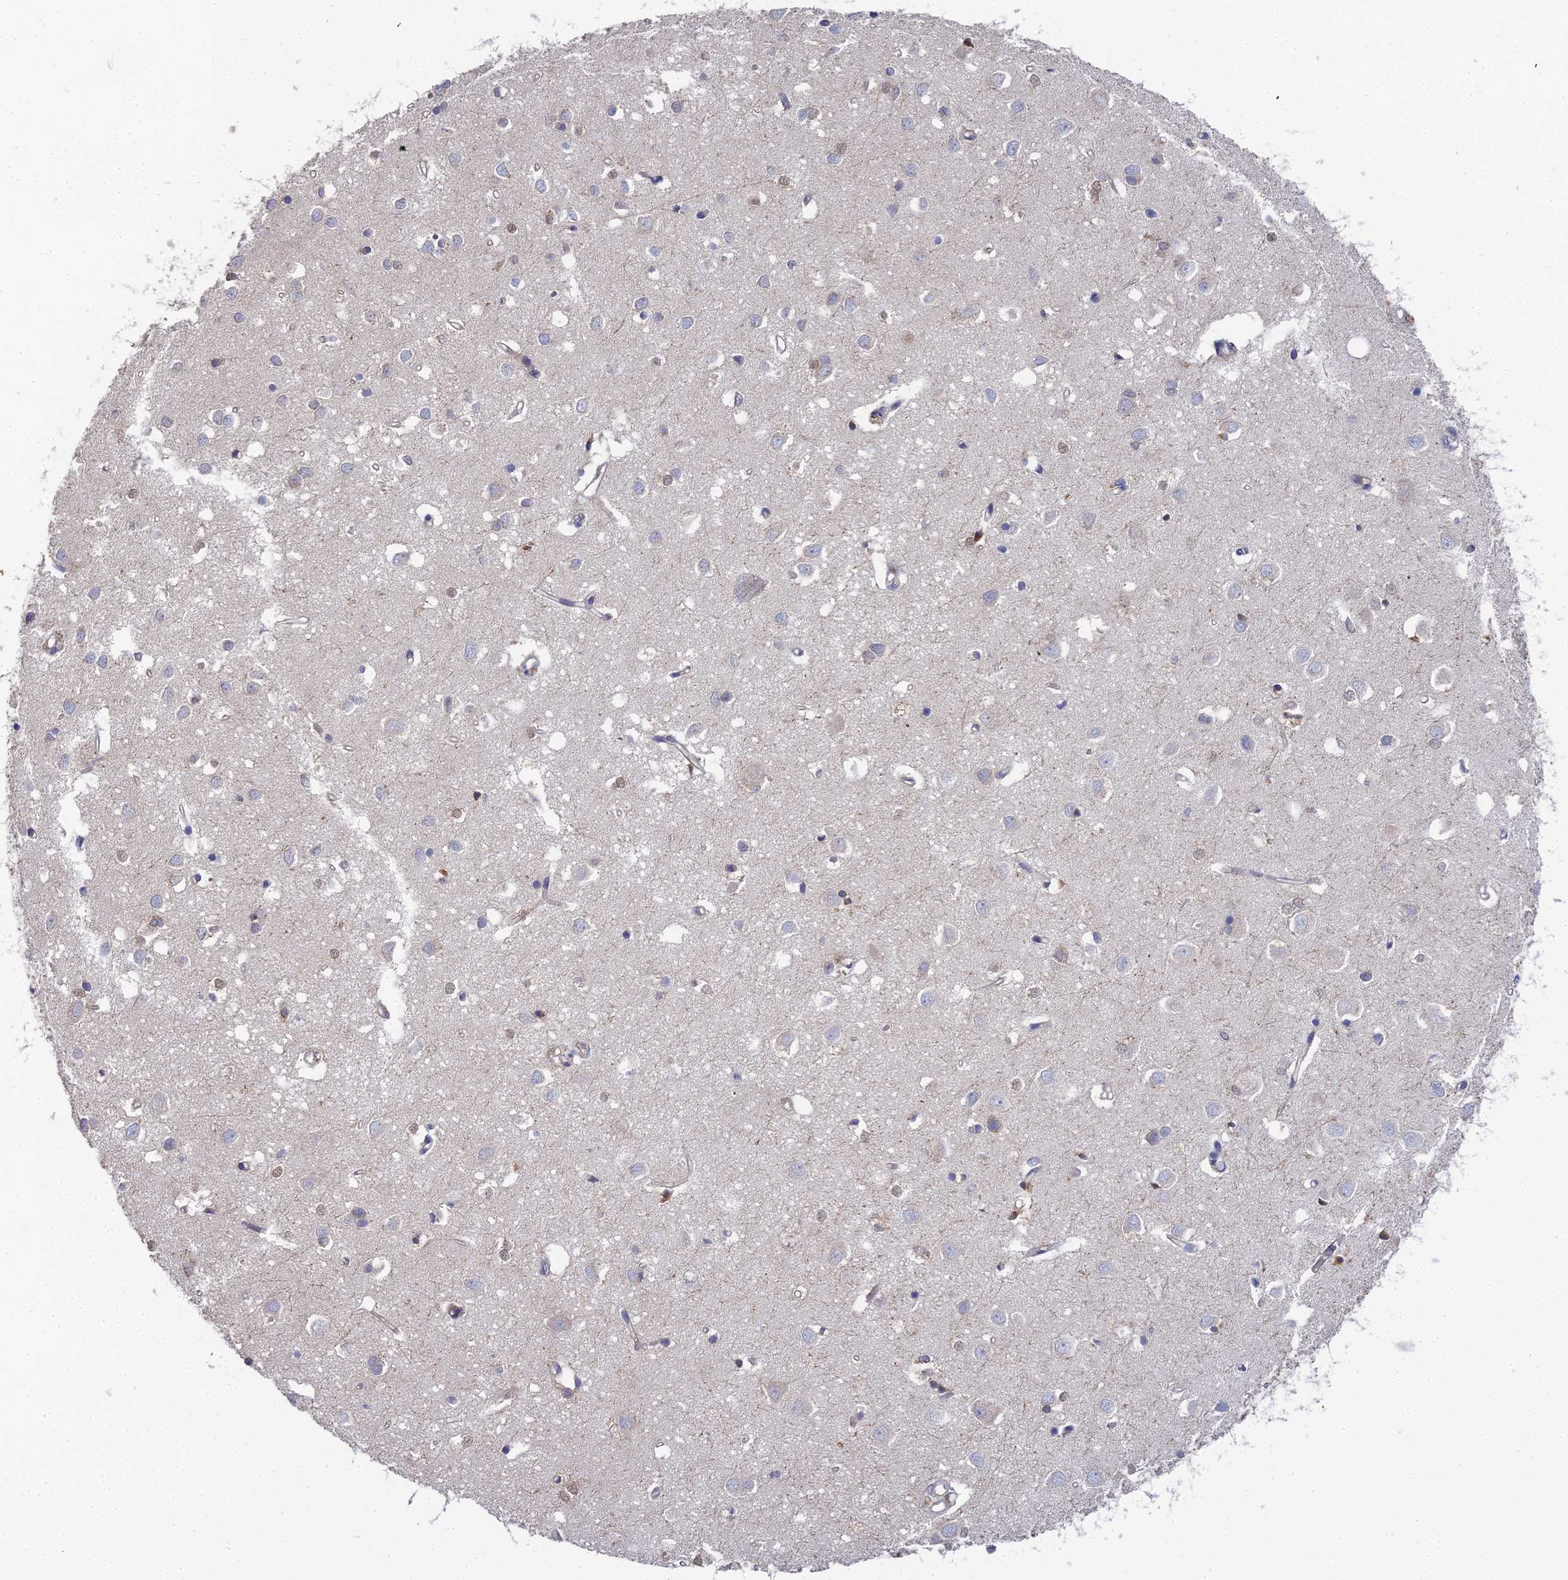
{"staining": {"intensity": "negative", "quantity": "none", "location": "none"}, "tissue": "cerebral cortex", "cell_type": "Endothelial cells", "image_type": "normal", "snomed": [{"axis": "morphology", "description": "Normal tissue, NOS"}, {"axis": "topography", "description": "Cerebral cortex"}], "caption": "Immunohistochemical staining of normal cerebral cortex reveals no significant expression in endothelial cells.", "gene": "RDX", "patient": {"sex": "female", "age": 64}}